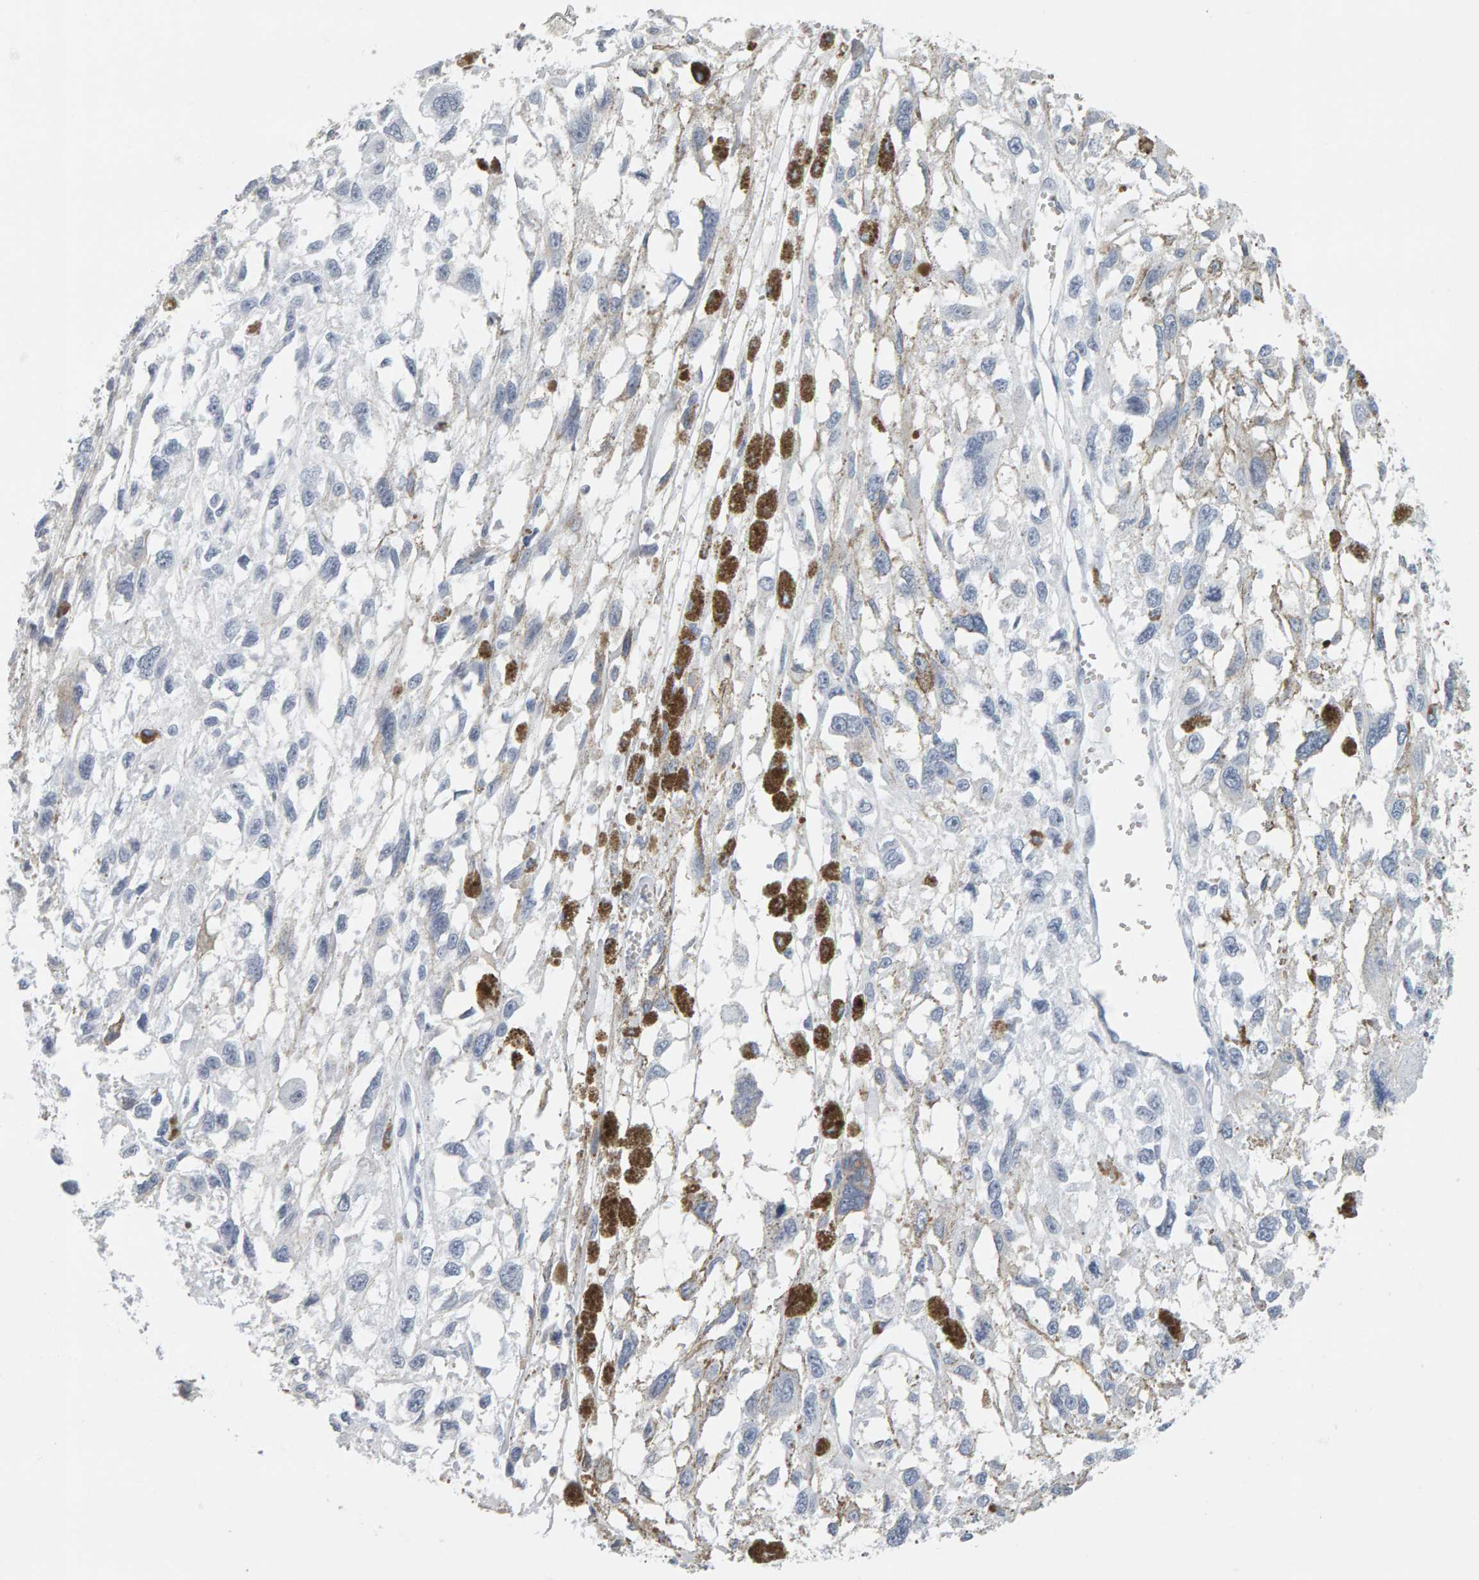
{"staining": {"intensity": "negative", "quantity": "none", "location": "none"}, "tissue": "melanoma", "cell_type": "Tumor cells", "image_type": "cancer", "snomed": [{"axis": "morphology", "description": "Malignant melanoma, Metastatic site"}, {"axis": "topography", "description": "Lymph node"}], "caption": "The photomicrograph reveals no significant expression in tumor cells of malignant melanoma (metastatic site).", "gene": "SPACA3", "patient": {"sex": "male", "age": 59}}